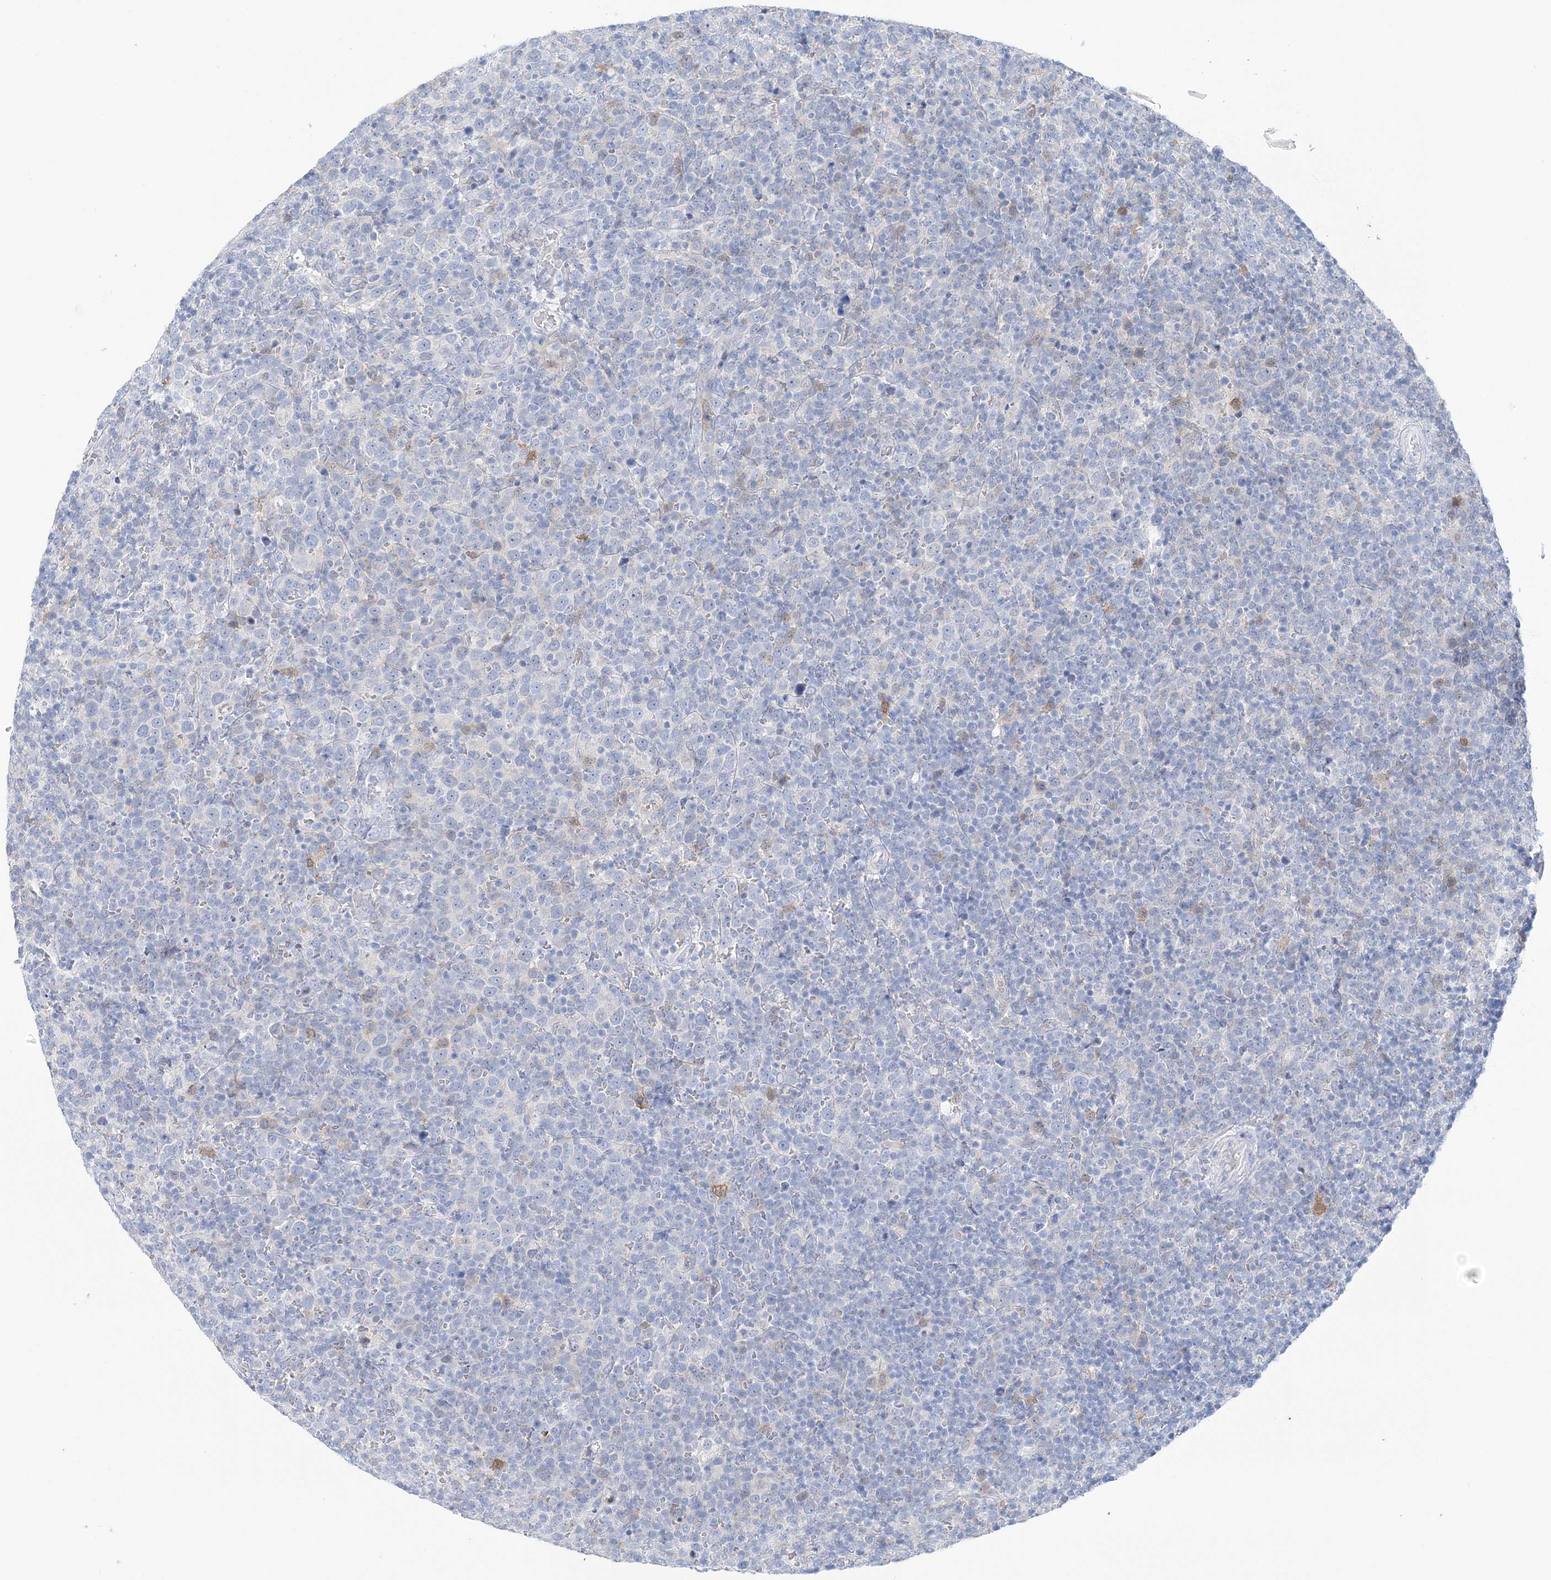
{"staining": {"intensity": "negative", "quantity": "none", "location": "none"}, "tissue": "lymphoma", "cell_type": "Tumor cells", "image_type": "cancer", "snomed": [{"axis": "morphology", "description": "Malignant lymphoma, non-Hodgkin's type, High grade"}, {"axis": "topography", "description": "Lymph node"}], "caption": "Tumor cells show no significant protein positivity in high-grade malignant lymphoma, non-Hodgkin's type. (Immunohistochemistry, brightfield microscopy, high magnification).", "gene": "HMGCS1", "patient": {"sex": "male", "age": 61}}